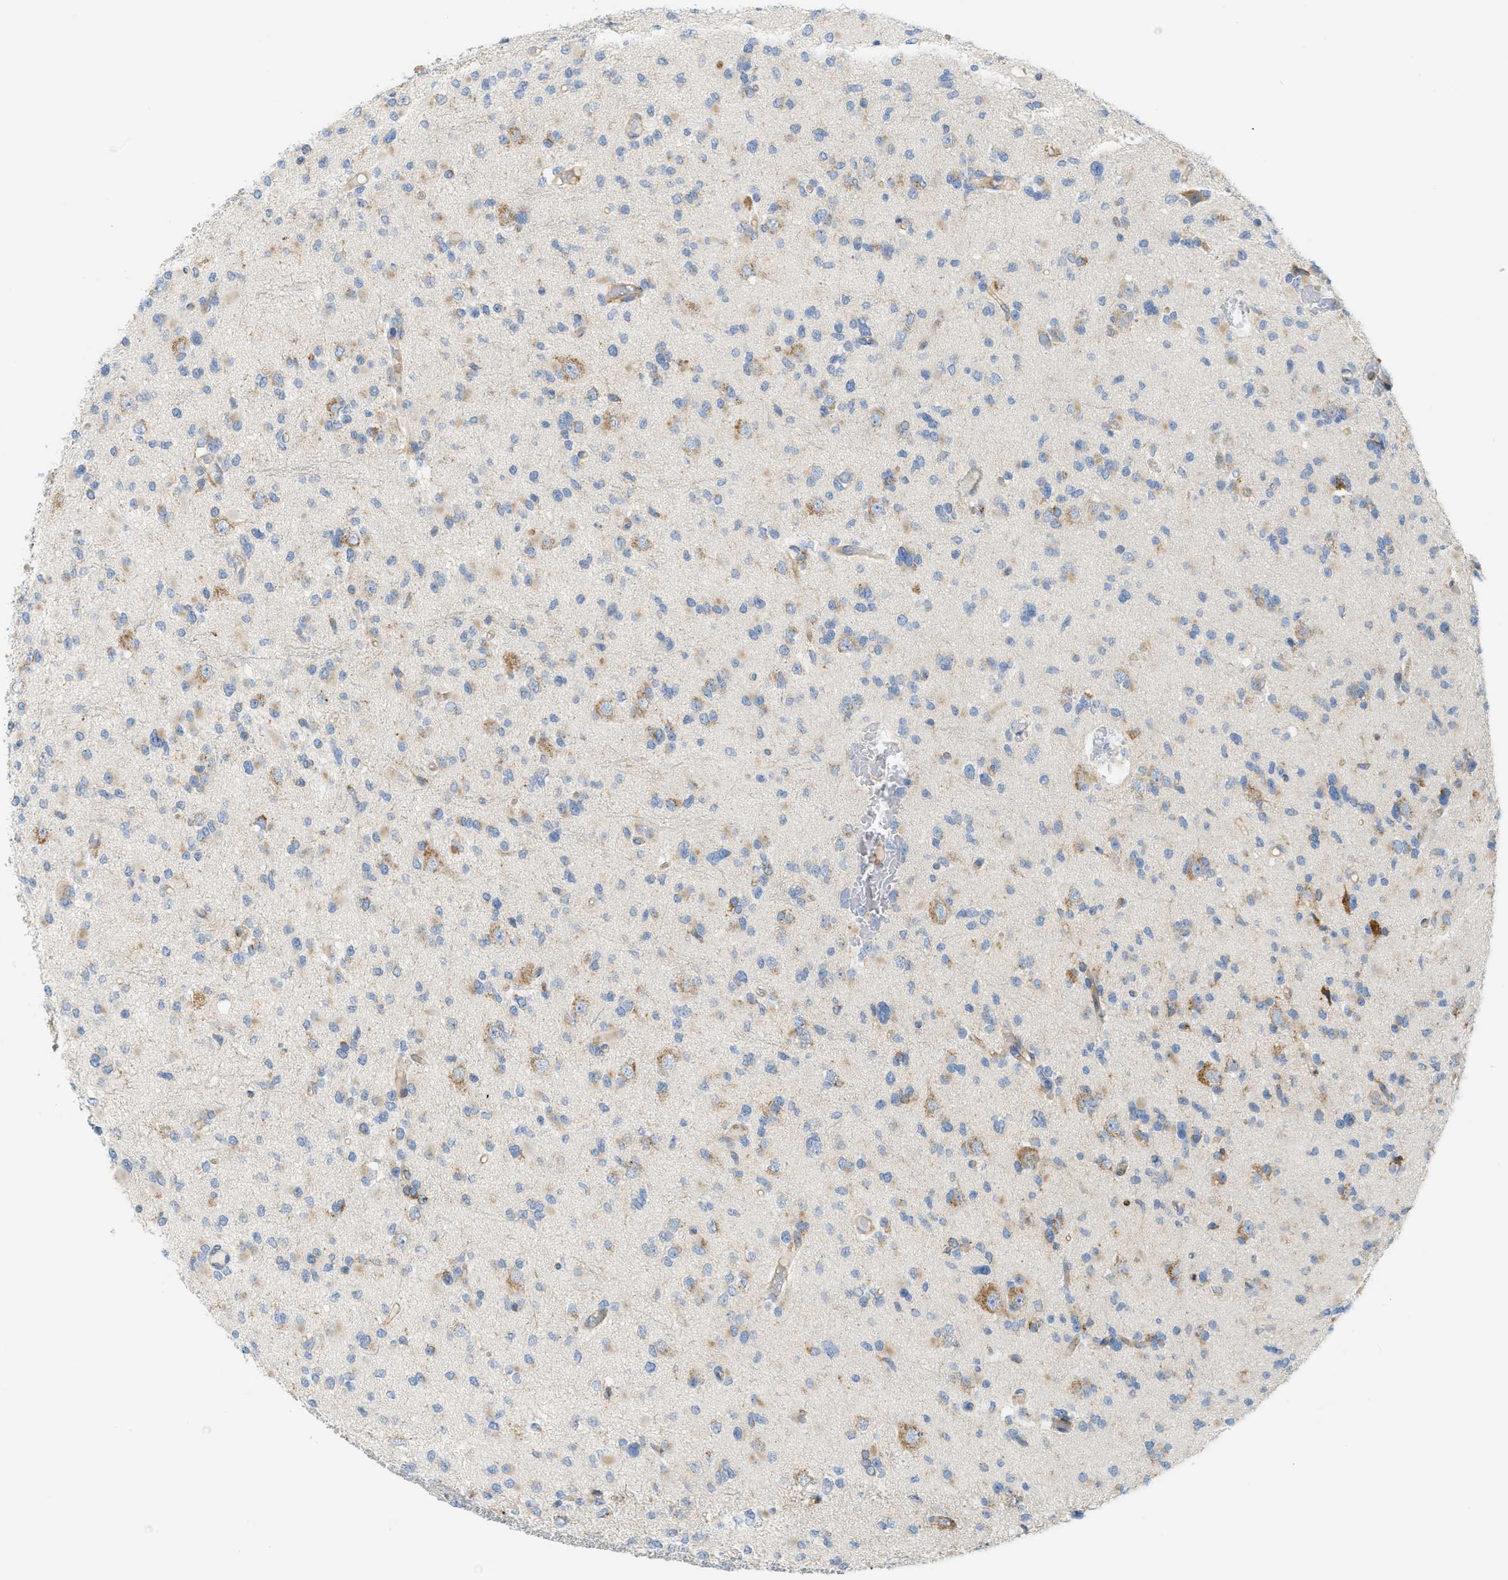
{"staining": {"intensity": "weak", "quantity": "25%-75%", "location": "cytoplasmic/membranous"}, "tissue": "glioma", "cell_type": "Tumor cells", "image_type": "cancer", "snomed": [{"axis": "morphology", "description": "Glioma, malignant, Low grade"}, {"axis": "topography", "description": "Brain"}], "caption": "IHC of human malignant low-grade glioma displays low levels of weak cytoplasmic/membranous positivity in approximately 25%-75% of tumor cells.", "gene": "LMBRD1", "patient": {"sex": "female", "age": 22}}